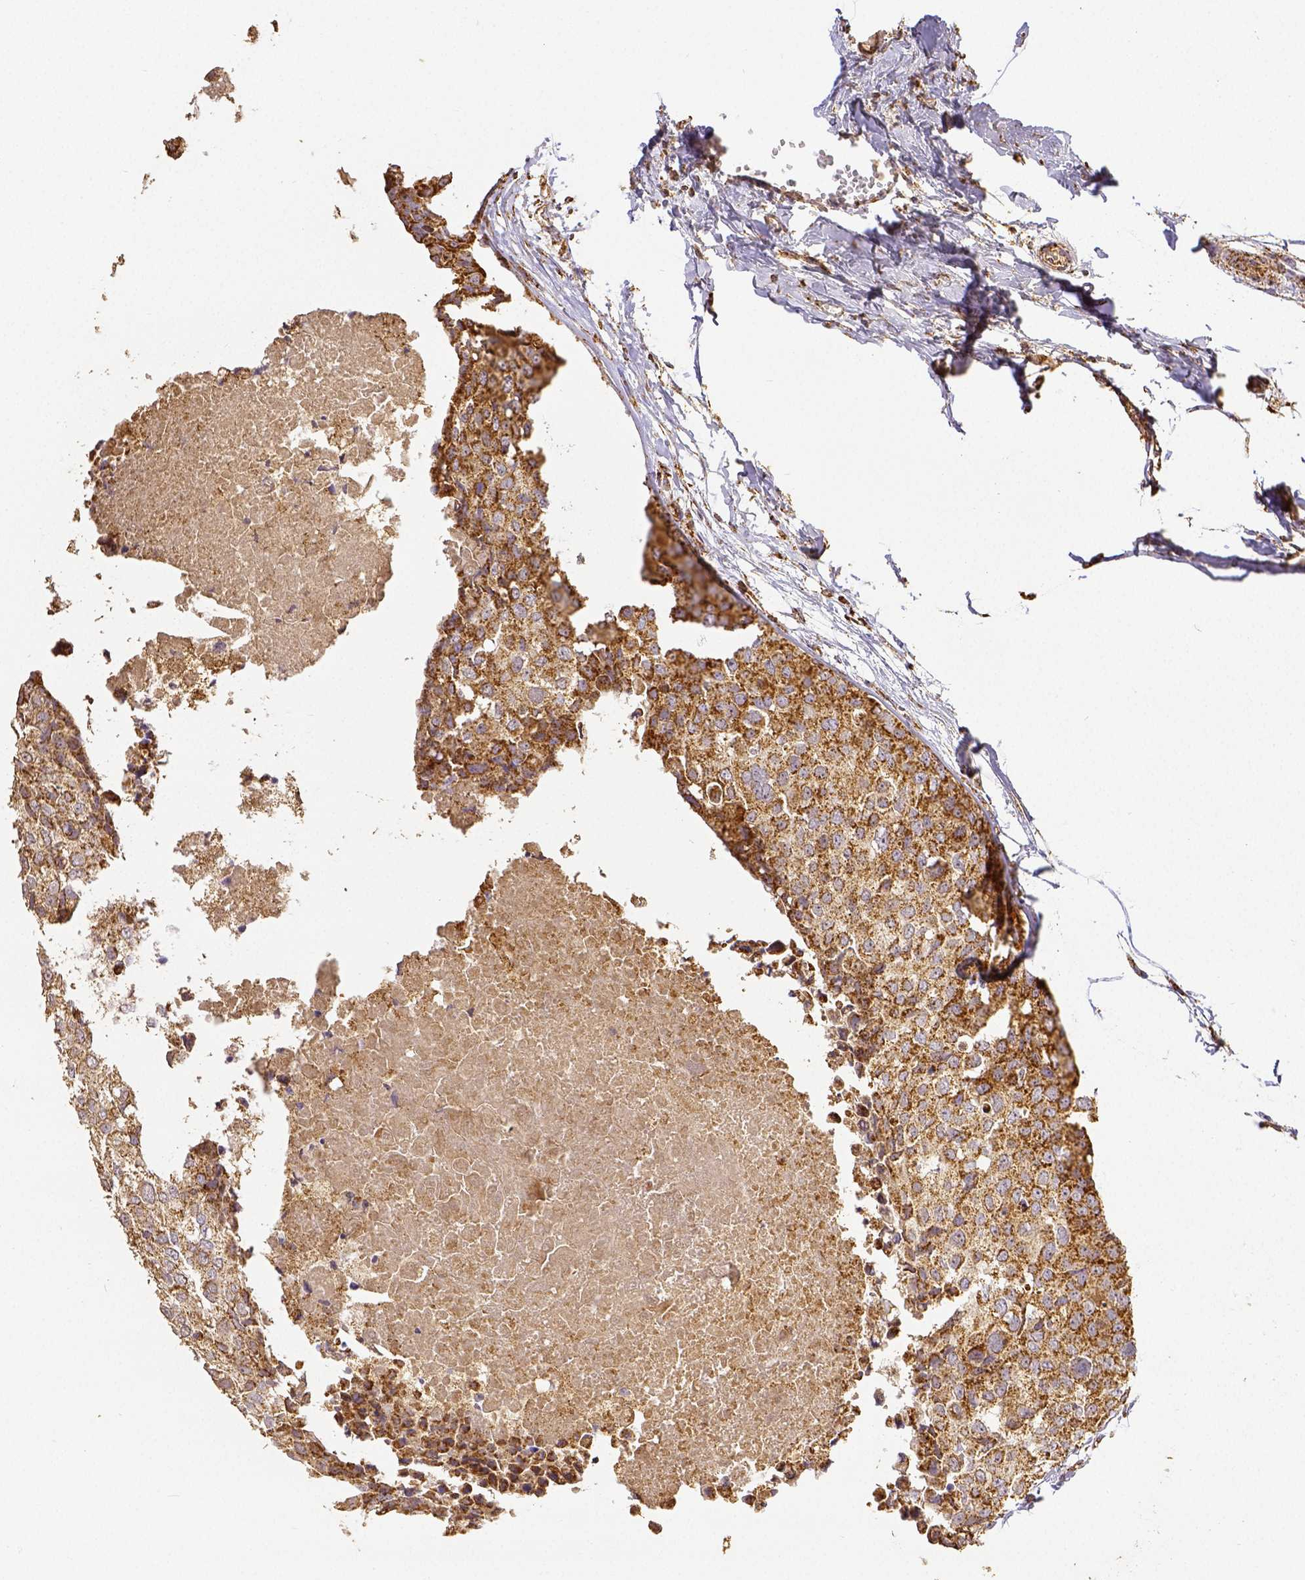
{"staining": {"intensity": "moderate", "quantity": ">75%", "location": "cytoplasmic/membranous"}, "tissue": "breast cancer", "cell_type": "Tumor cells", "image_type": "cancer", "snomed": [{"axis": "morphology", "description": "Duct carcinoma"}, {"axis": "topography", "description": "Breast"}], "caption": "IHC (DAB) staining of human breast cancer (intraductal carcinoma) displays moderate cytoplasmic/membranous protein positivity in about >75% of tumor cells.", "gene": "SDHB", "patient": {"sex": "female", "age": 38}}